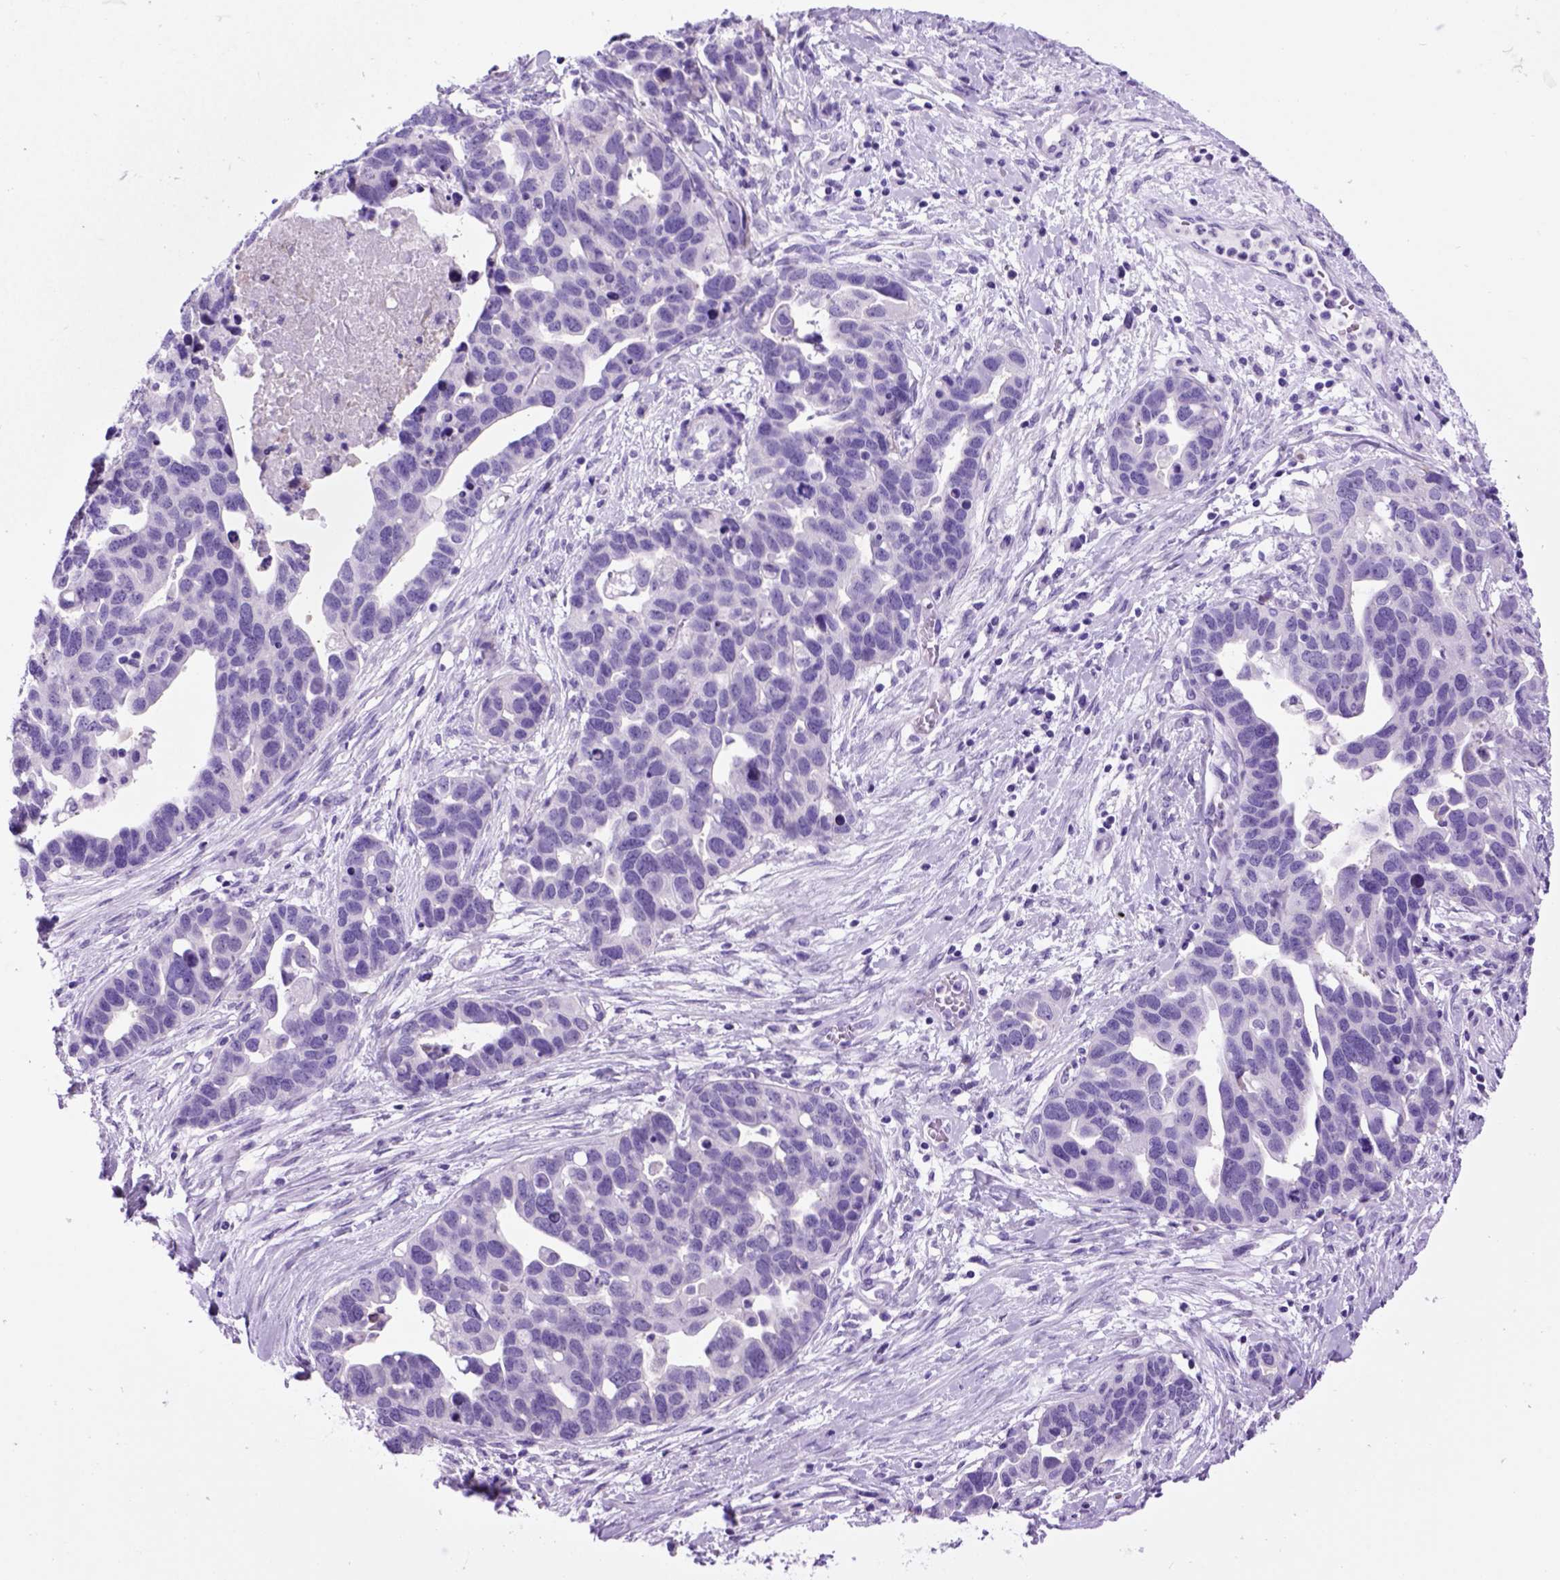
{"staining": {"intensity": "negative", "quantity": "none", "location": "none"}, "tissue": "ovarian cancer", "cell_type": "Tumor cells", "image_type": "cancer", "snomed": [{"axis": "morphology", "description": "Cystadenocarcinoma, serous, NOS"}, {"axis": "topography", "description": "Ovary"}], "caption": "Ovarian serous cystadenocarcinoma was stained to show a protein in brown. There is no significant staining in tumor cells. (Brightfield microscopy of DAB (3,3'-diaminobenzidine) immunohistochemistry at high magnification).", "gene": "HHIPL2", "patient": {"sex": "female", "age": 54}}